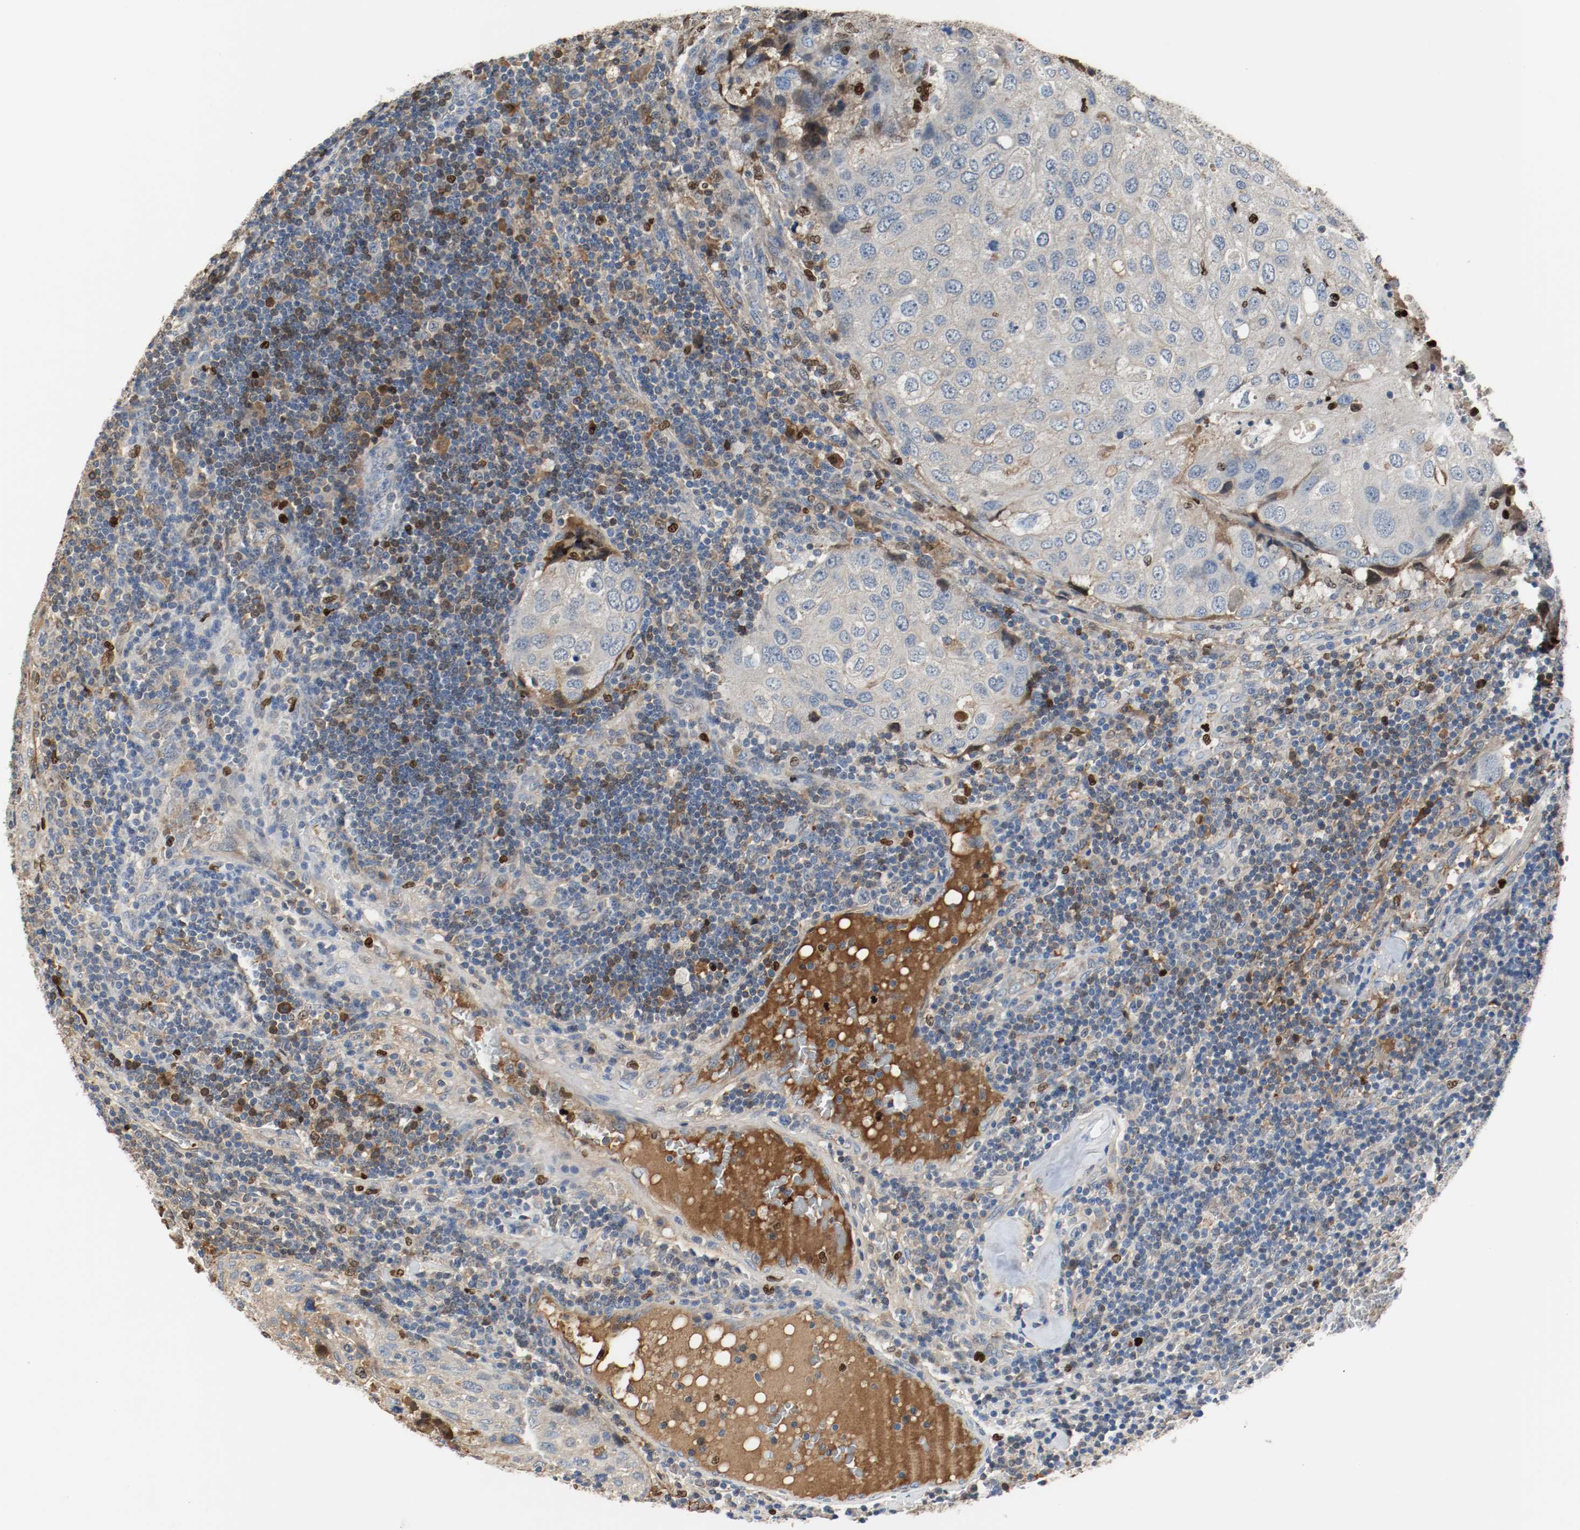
{"staining": {"intensity": "negative", "quantity": "none", "location": "none"}, "tissue": "urothelial cancer", "cell_type": "Tumor cells", "image_type": "cancer", "snomed": [{"axis": "morphology", "description": "Urothelial carcinoma, High grade"}, {"axis": "topography", "description": "Lymph node"}, {"axis": "topography", "description": "Urinary bladder"}], "caption": "This is a micrograph of IHC staining of urothelial cancer, which shows no staining in tumor cells.", "gene": "BLK", "patient": {"sex": "male", "age": 51}}